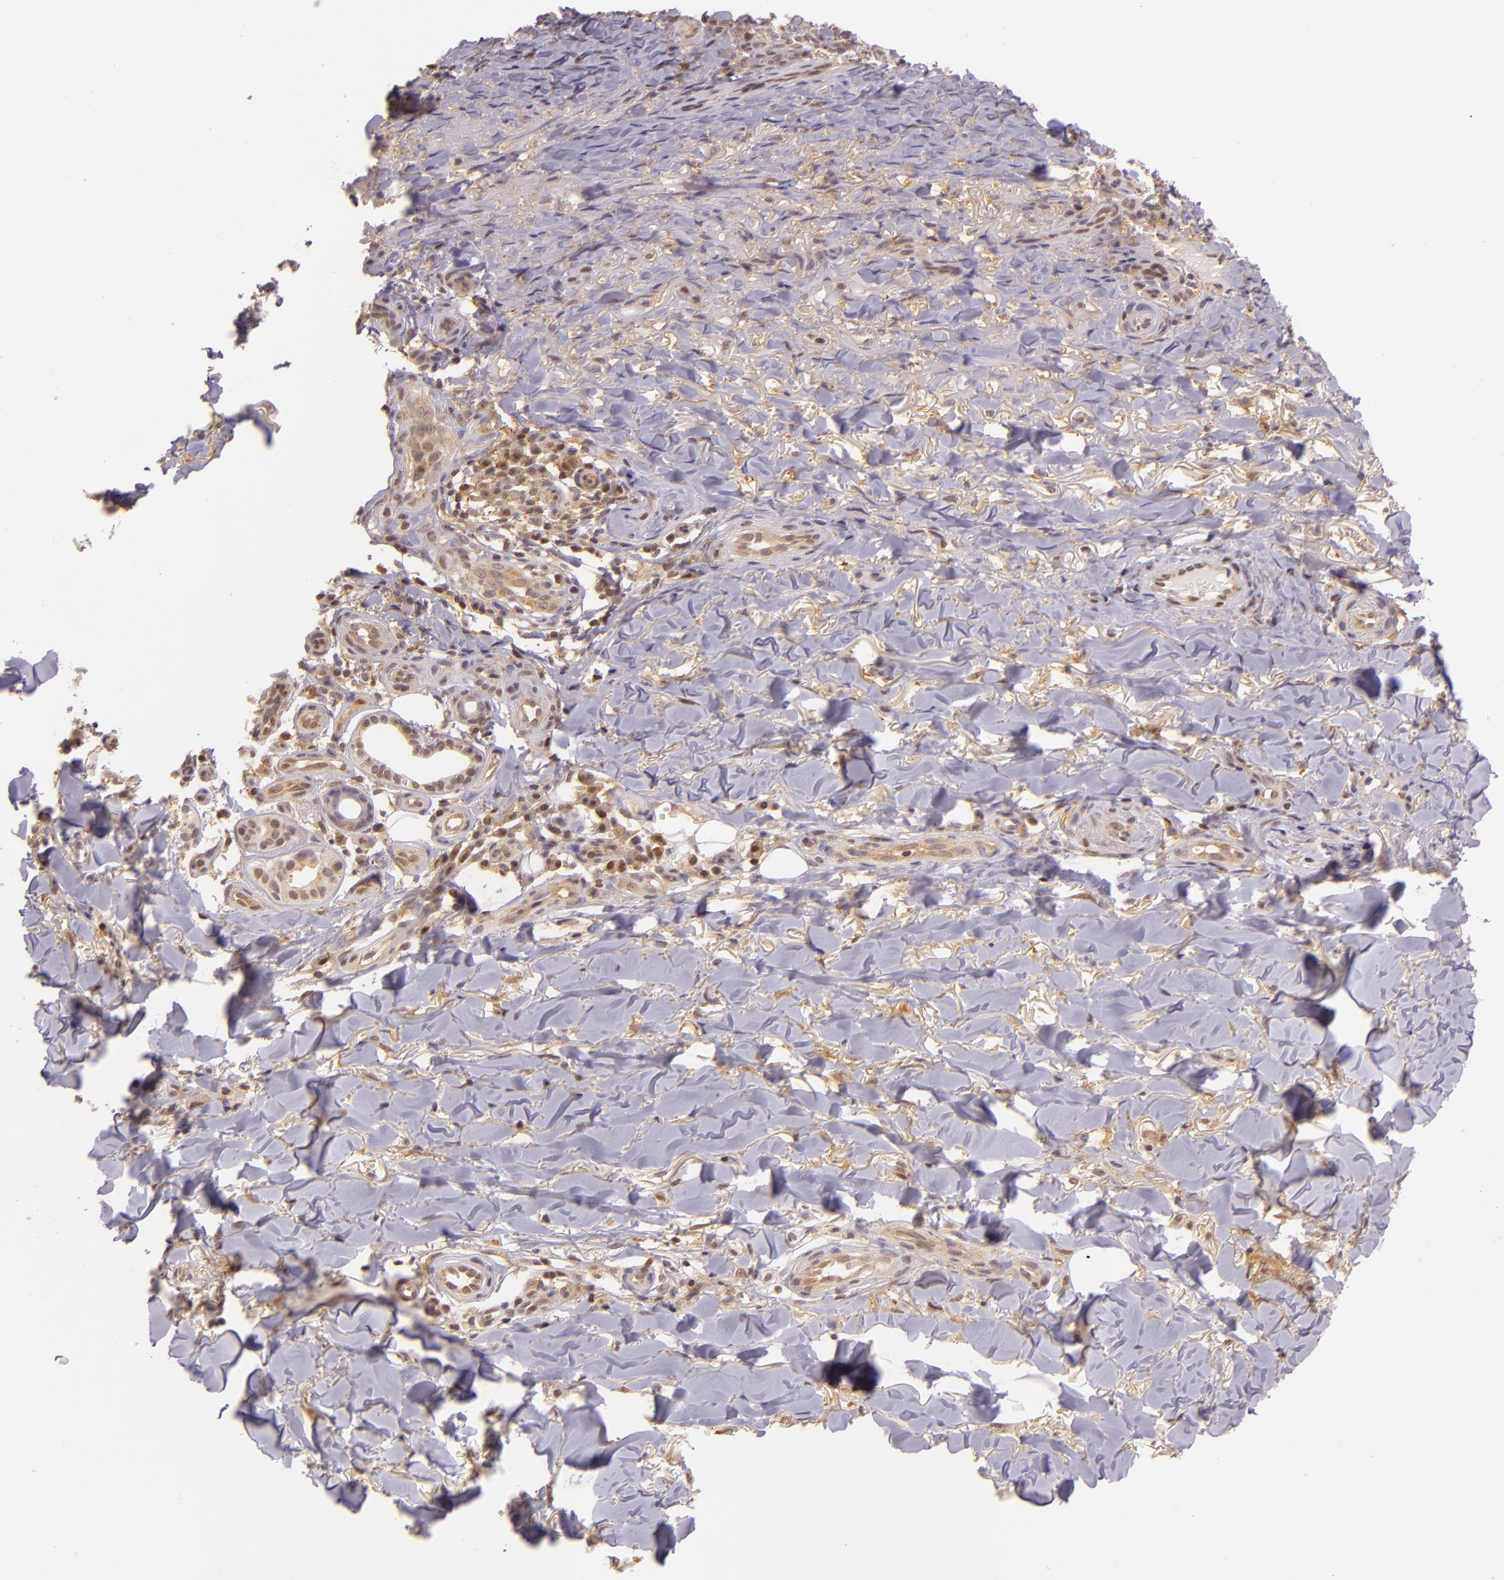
{"staining": {"intensity": "weak", "quantity": "<25%", "location": "cytoplasmic/membranous"}, "tissue": "skin cancer", "cell_type": "Tumor cells", "image_type": "cancer", "snomed": [{"axis": "morphology", "description": "Basal cell carcinoma"}, {"axis": "topography", "description": "Skin"}], "caption": "Immunohistochemical staining of basal cell carcinoma (skin) demonstrates no significant staining in tumor cells.", "gene": "IMPDH1", "patient": {"sex": "male", "age": 81}}